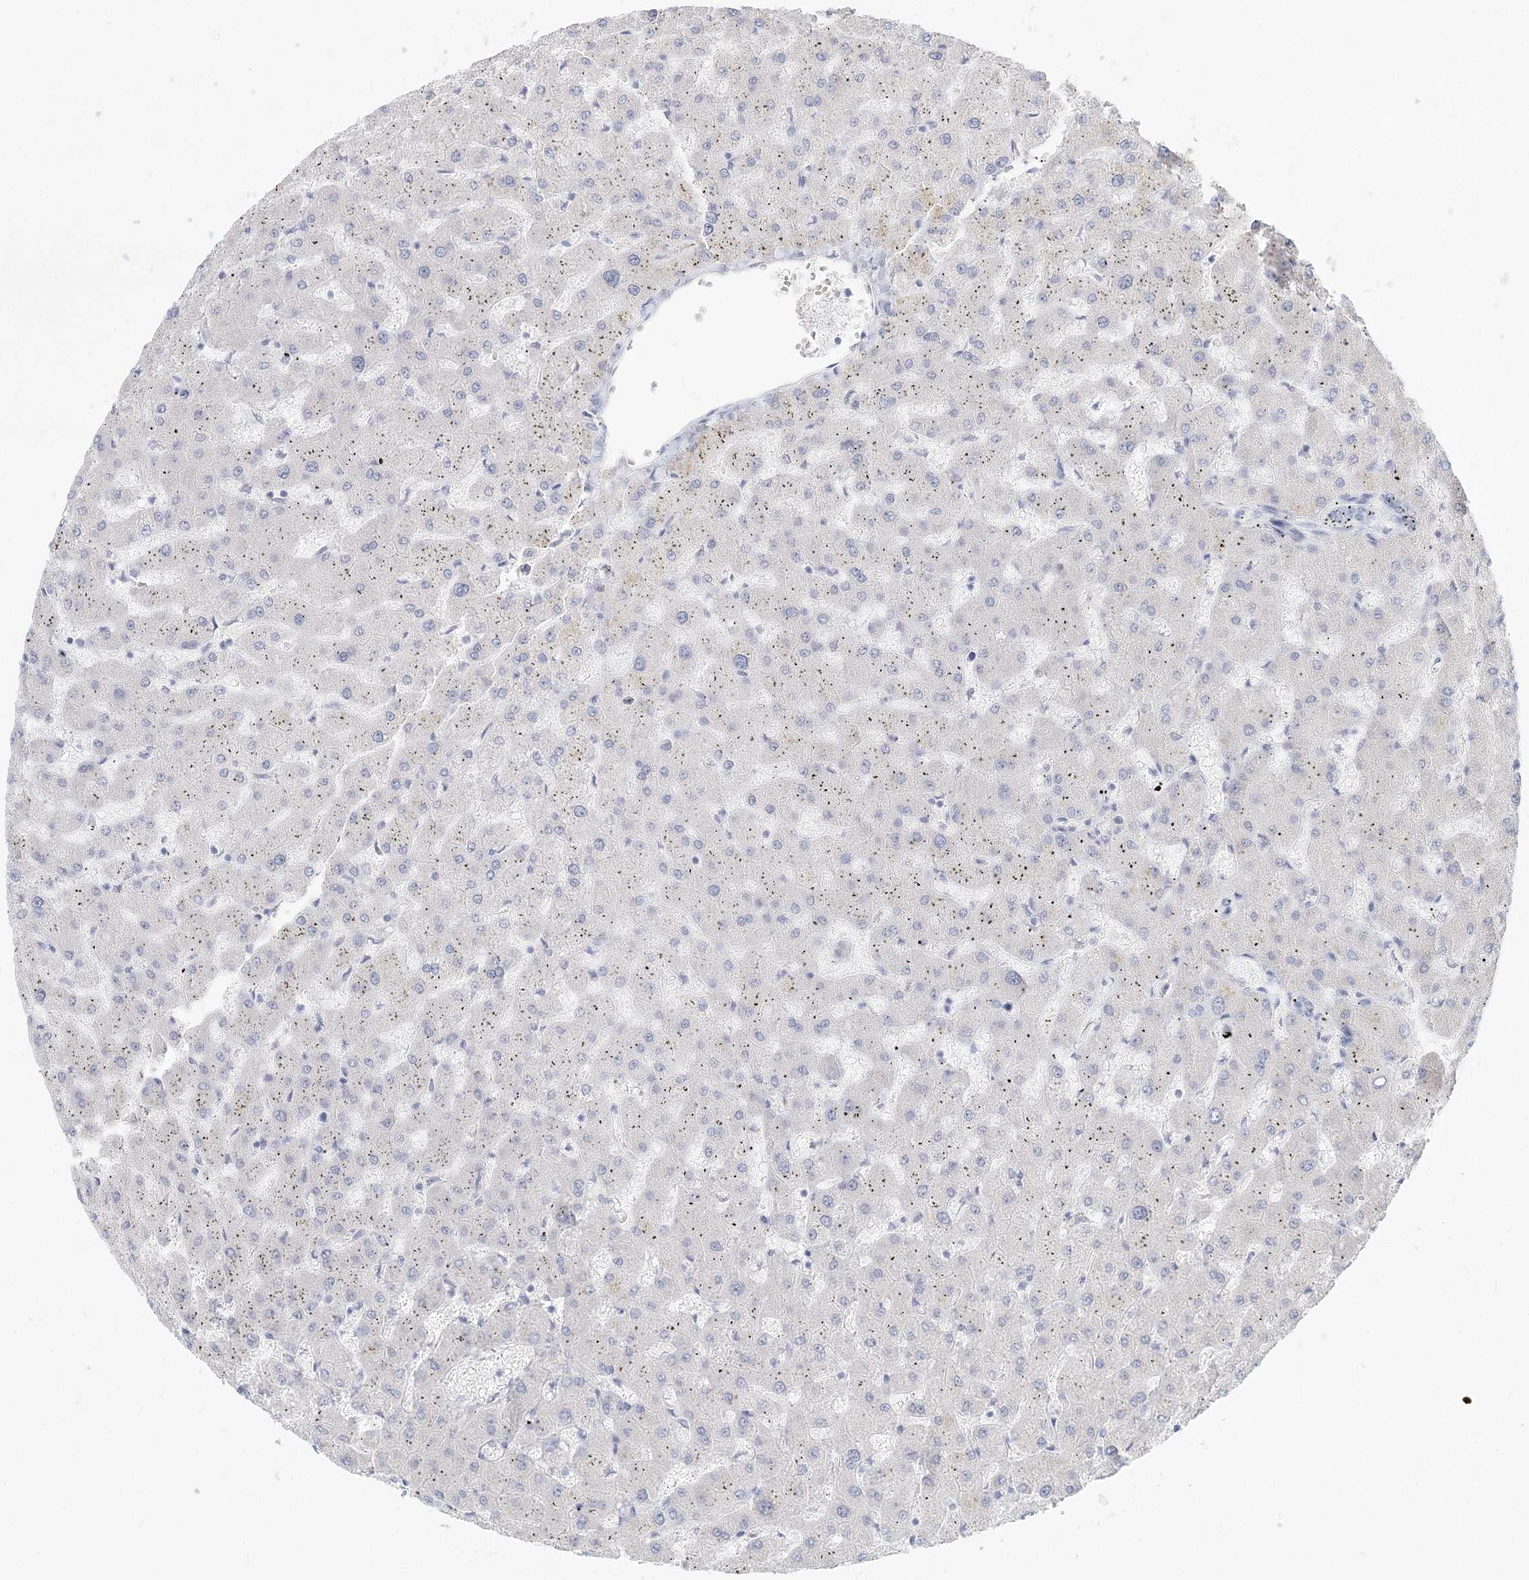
{"staining": {"intensity": "negative", "quantity": "none", "location": "none"}, "tissue": "liver", "cell_type": "Cholangiocytes", "image_type": "normal", "snomed": [{"axis": "morphology", "description": "Normal tissue, NOS"}, {"axis": "topography", "description": "Liver"}], "caption": "High power microscopy image of an IHC histopathology image of benign liver, revealing no significant positivity in cholangiocytes.", "gene": "CSN1S1", "patient": {"sex": "female", "age": 63}}